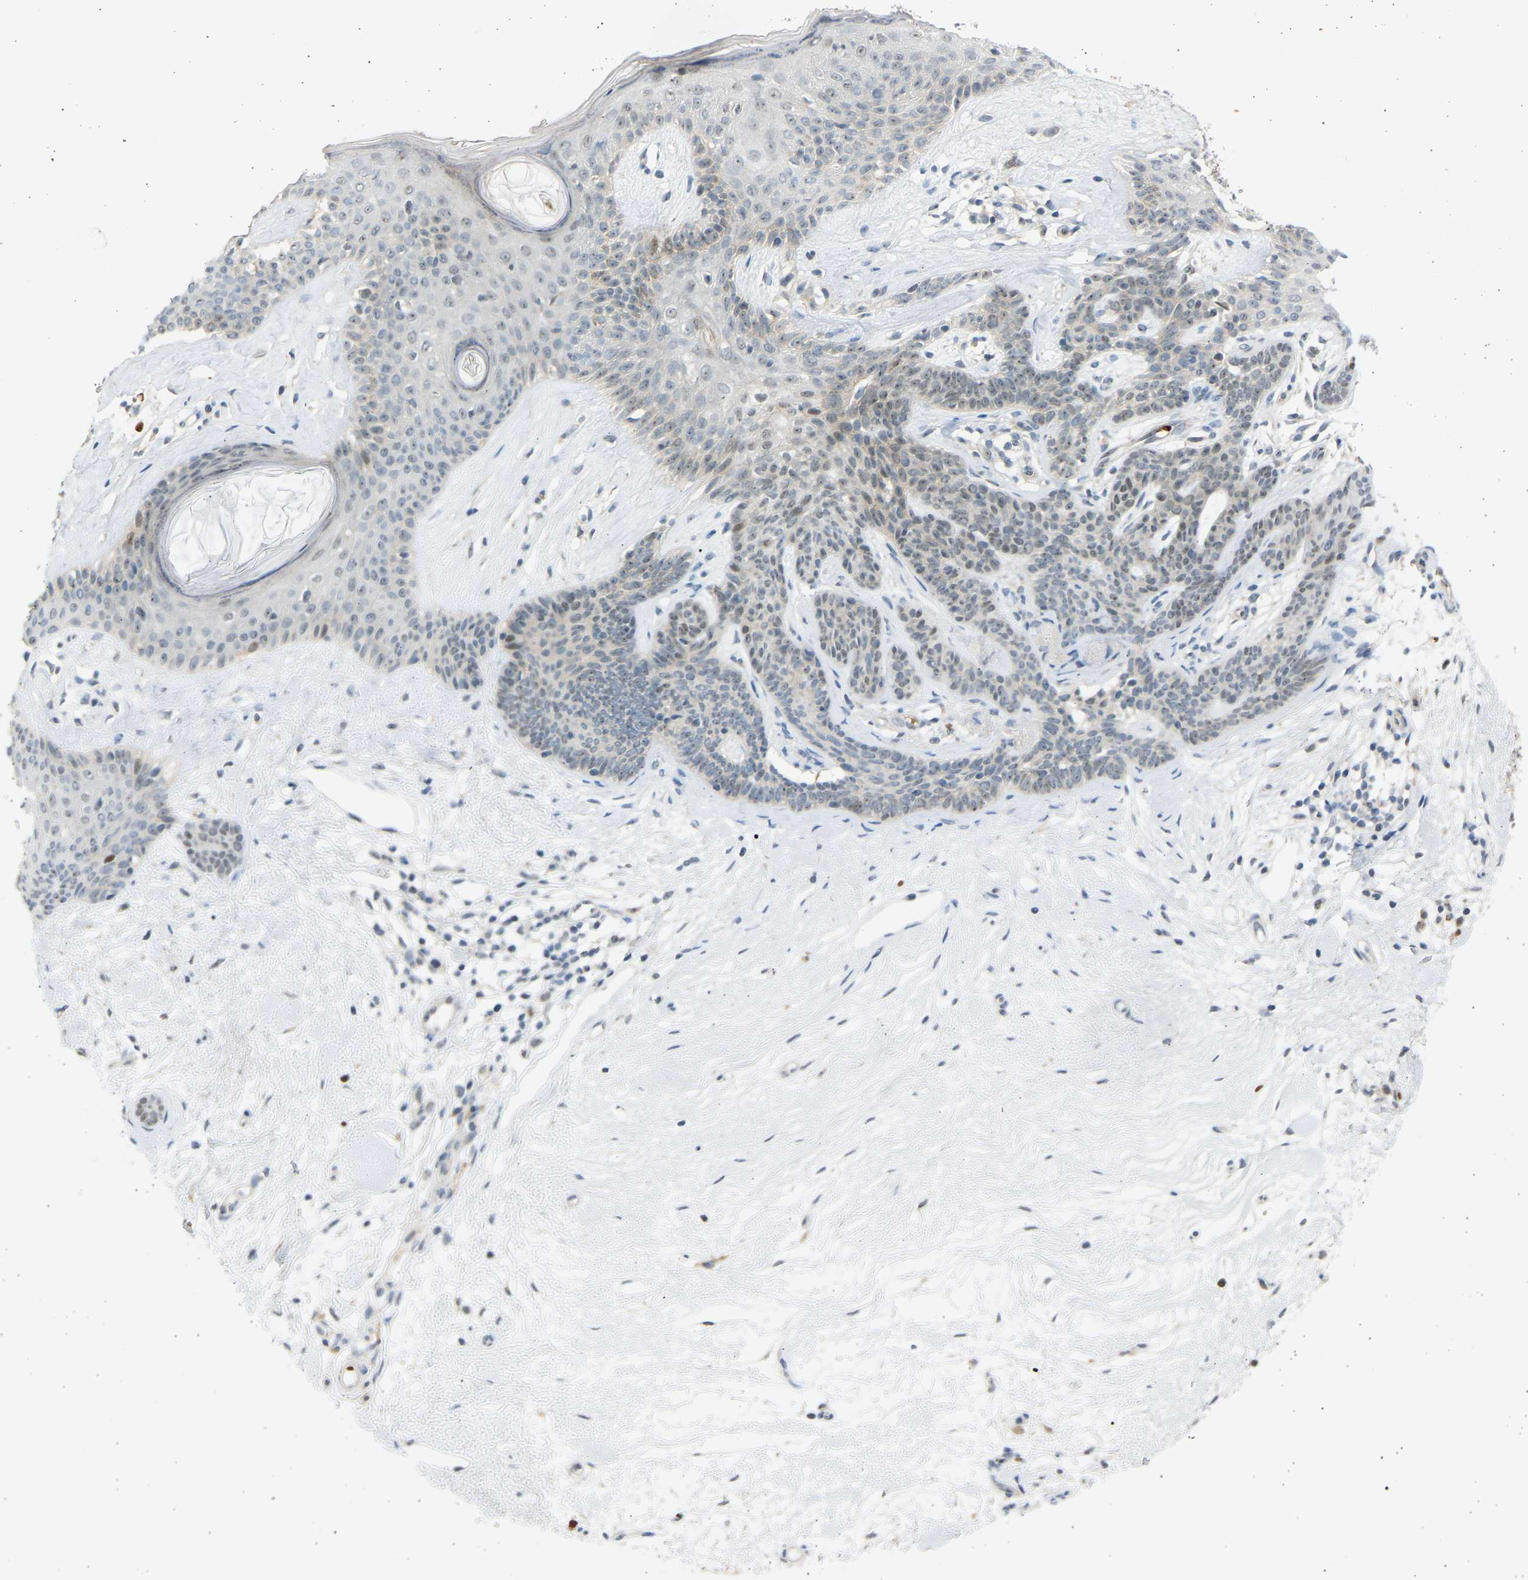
{"staining": {"intensity": "weak", "quantity": ">75%", "location": "nuclear"}, "tissue": "skin cancer", "cell_type": "Tumor cells", "image_type": "cancer", "snomed": [{"axis": "morphology", "description": "Developmental malformation"}, {"axis": "morphology", "description": "Basal cell carcinoma"}, {"axis": "topography", "description": "Skin"}], "caption": "A brown stain shows weak nuclear staining of a protein in skin cancer tumor cells.", "gene": "BIRC2", "patient": {"sex": "female", "age": 62}}